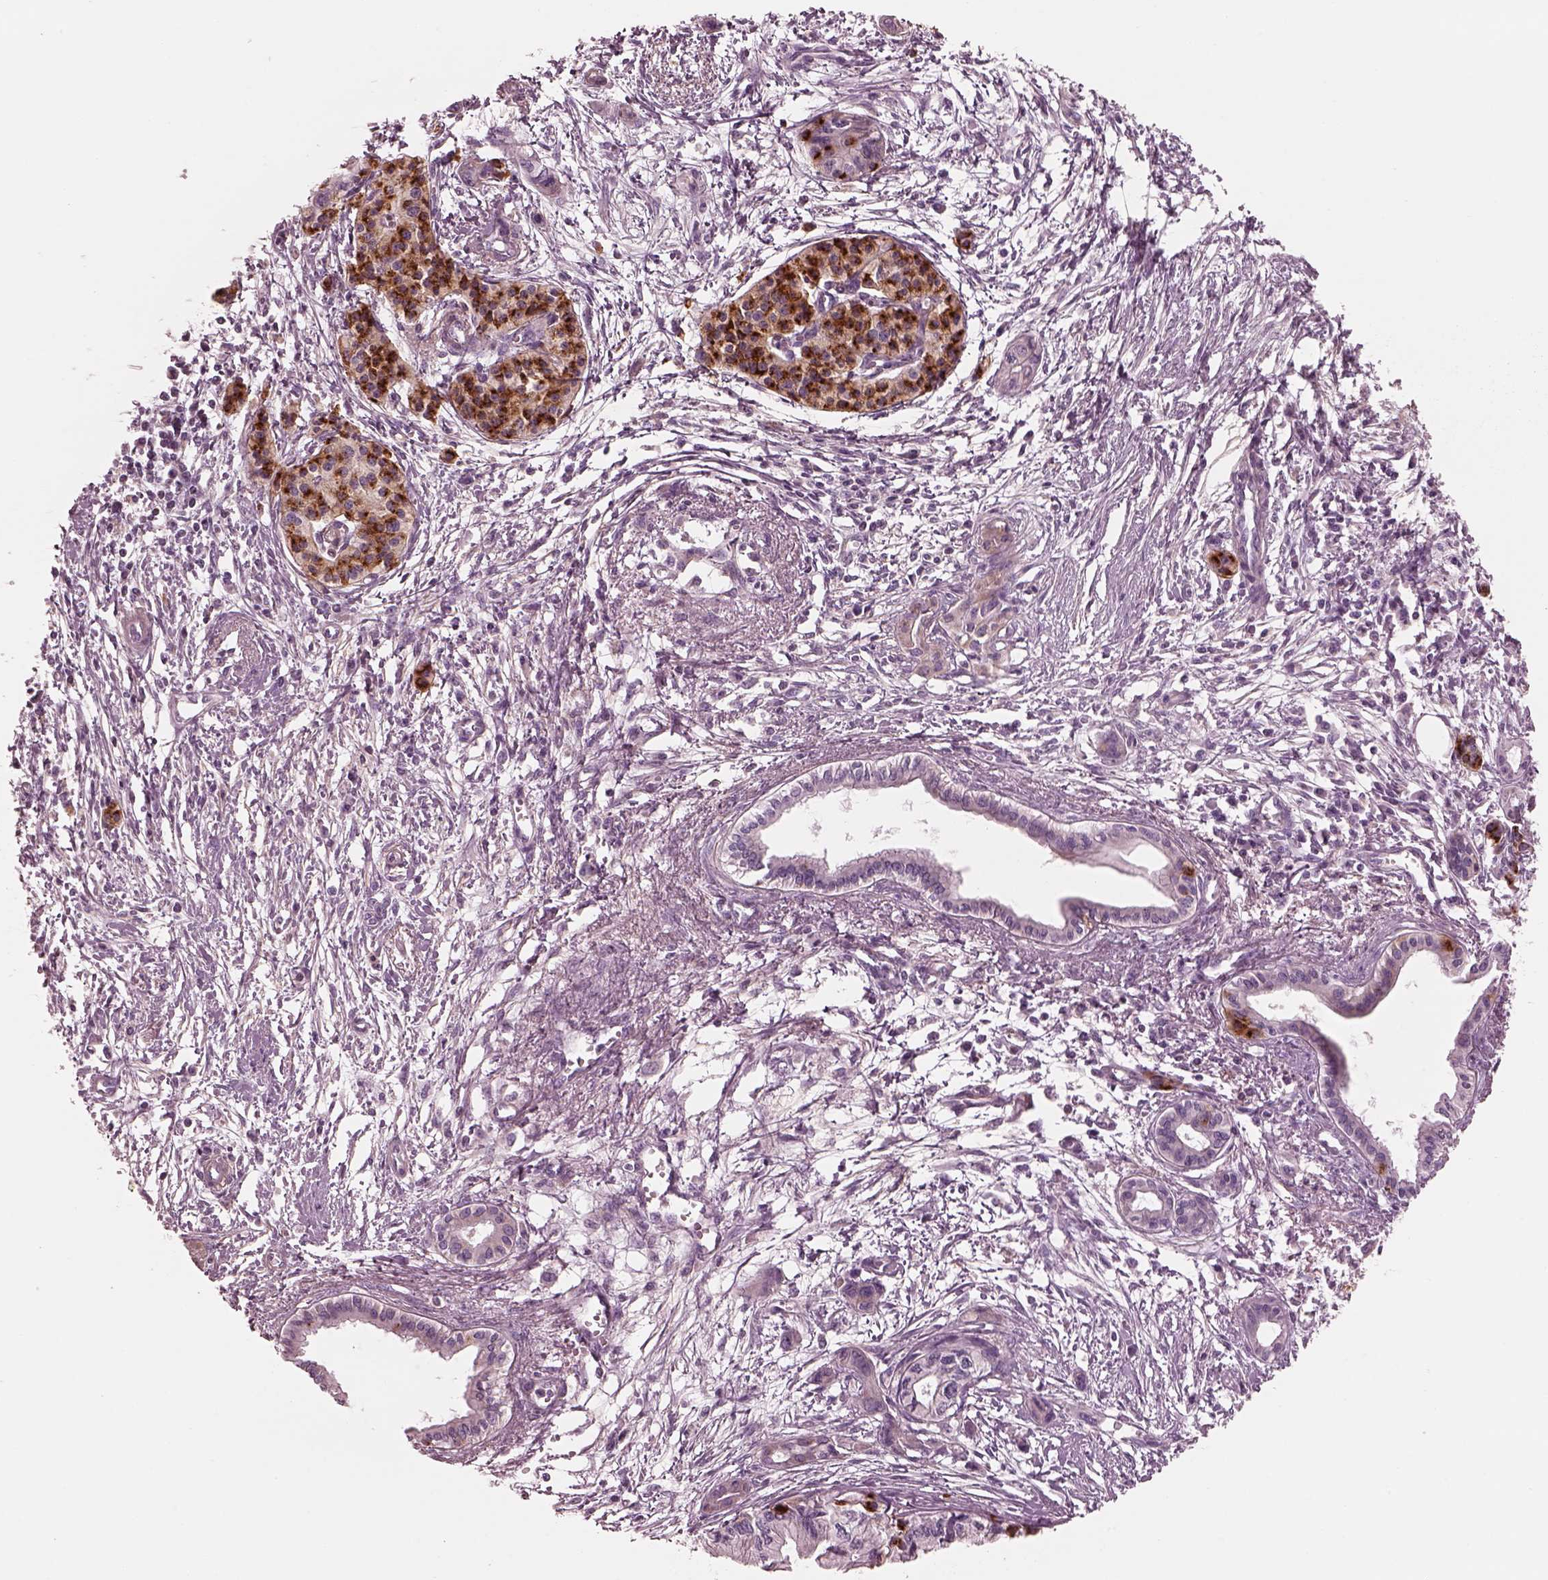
{"staining": {"intensity": "strong", "quantity": "<25%", "location": "cytoplasmic/membranous"}, "tissue": "pancreatic cancer", "cell_type": "Tumor cells", "image_type": "cancer", "snomed": [{"axis": "morphology", "description": "Adenocarcinoma, NOS"}, {"axis": "topography", "description": "Pancreas"}], "caption": "Pancreatic cancer (adenocarcinoma) stained for a protein (brown) exhibits strong cytoplasmic/membranous positive staining in approximately <25% of tumor cells.", "gene": "ELAPOR1", "patient": {"sex": "female", "age": 76}}